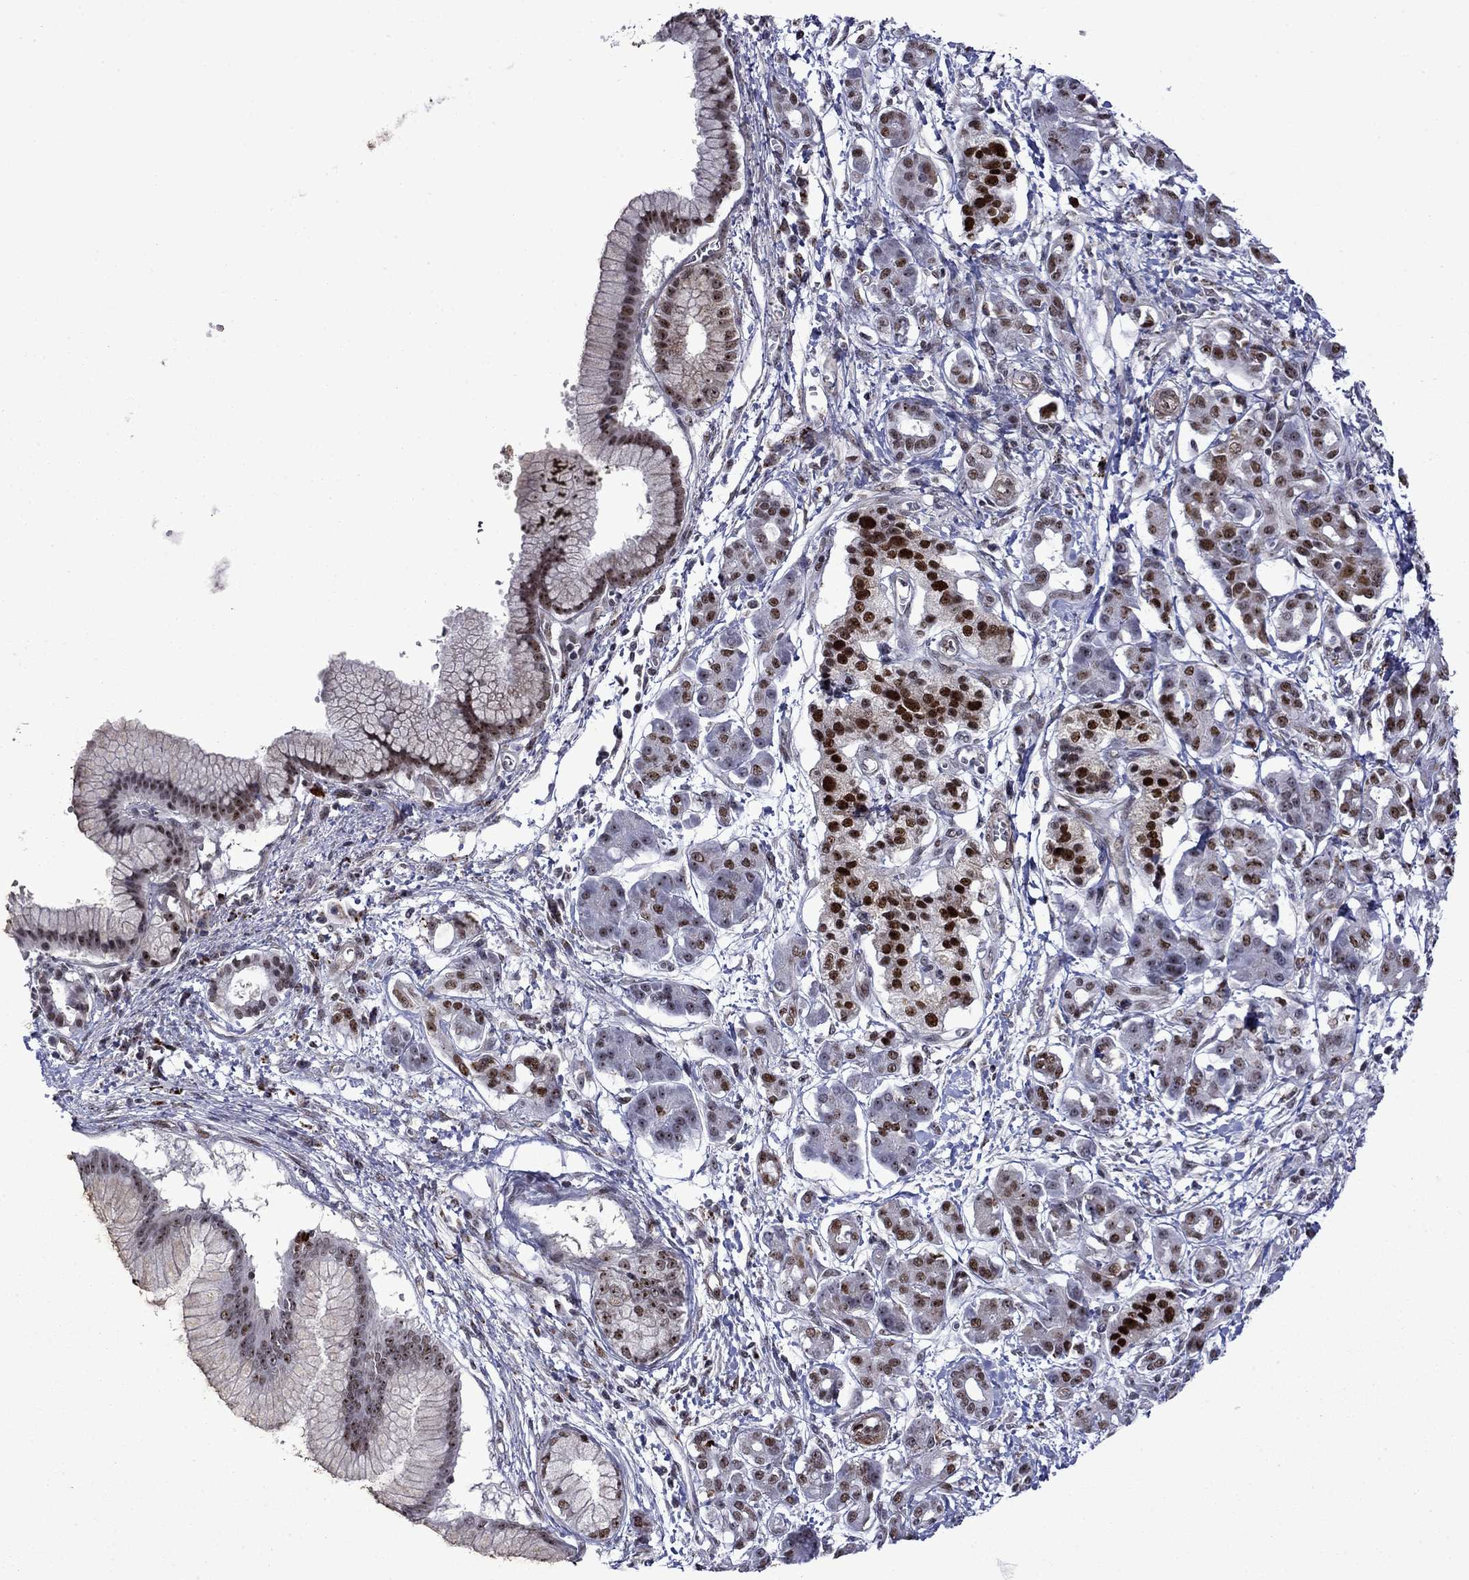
{"staining": {"intensity": "strong", "quantity": "25%-75%", "location": "nuclear"}, "tissue": "pancreatic cancer", "cell_type": "Tumor cells", "image_type": "cancer", "snomed": [{"axis": "morphology", "description": "Adenocarcinoma, NOS"}, {"axis": "topography", "description": "Pancreas"}], "caption": "Immunohistochemistry (IHC) (DAB) staining of pancreatic cancer (adenocarcinoma) displays strong nuclear protein expression in approximately 25%-75% of tumor cells.", "gene": "SURF2", "patient": {"sex": "male", "age": 72}}